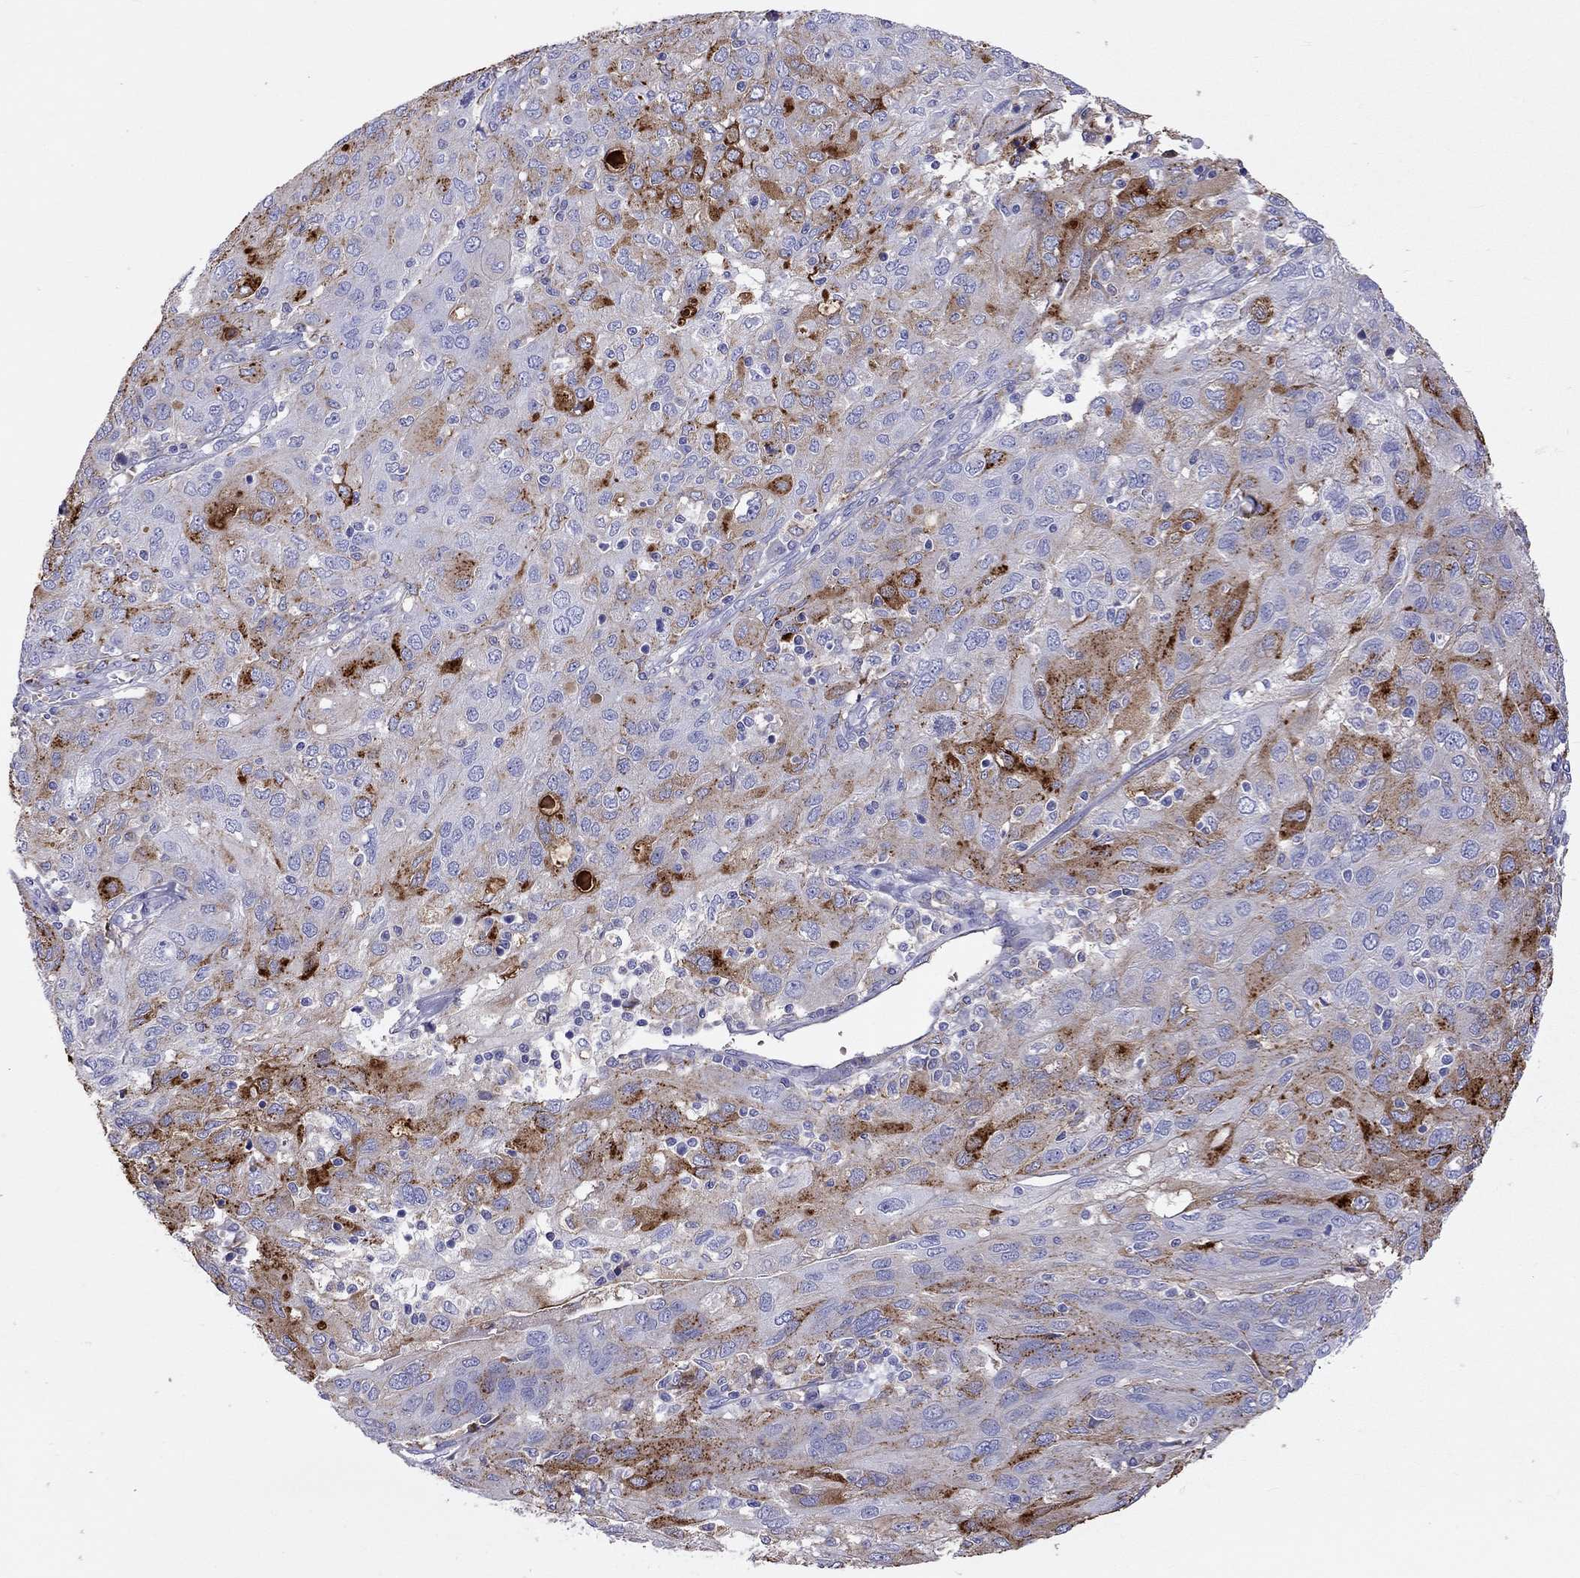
{"staining": {"intensity": "strong", "quantity": "<25%", "location": "cytoplasmic/membranous"}, "tissue": "ovarian cancer", "cell_type": "Tumor cells", "image_type": "cancer", "snomed": [{"axis": "morphology", "description": "Carcinoma, endometroid"}, {"axis": "topography", "description": "Ovary"}], "caption": "Approximately <25% of tumor cells in endometroid carcinoma (ovarian) exhibit strong cytoplasmic/membranous protein positivity as visualized by brown immunohistochemical staining.", "gene": "SERPINA3", "patient": {"sex": "female", "age": 50}}